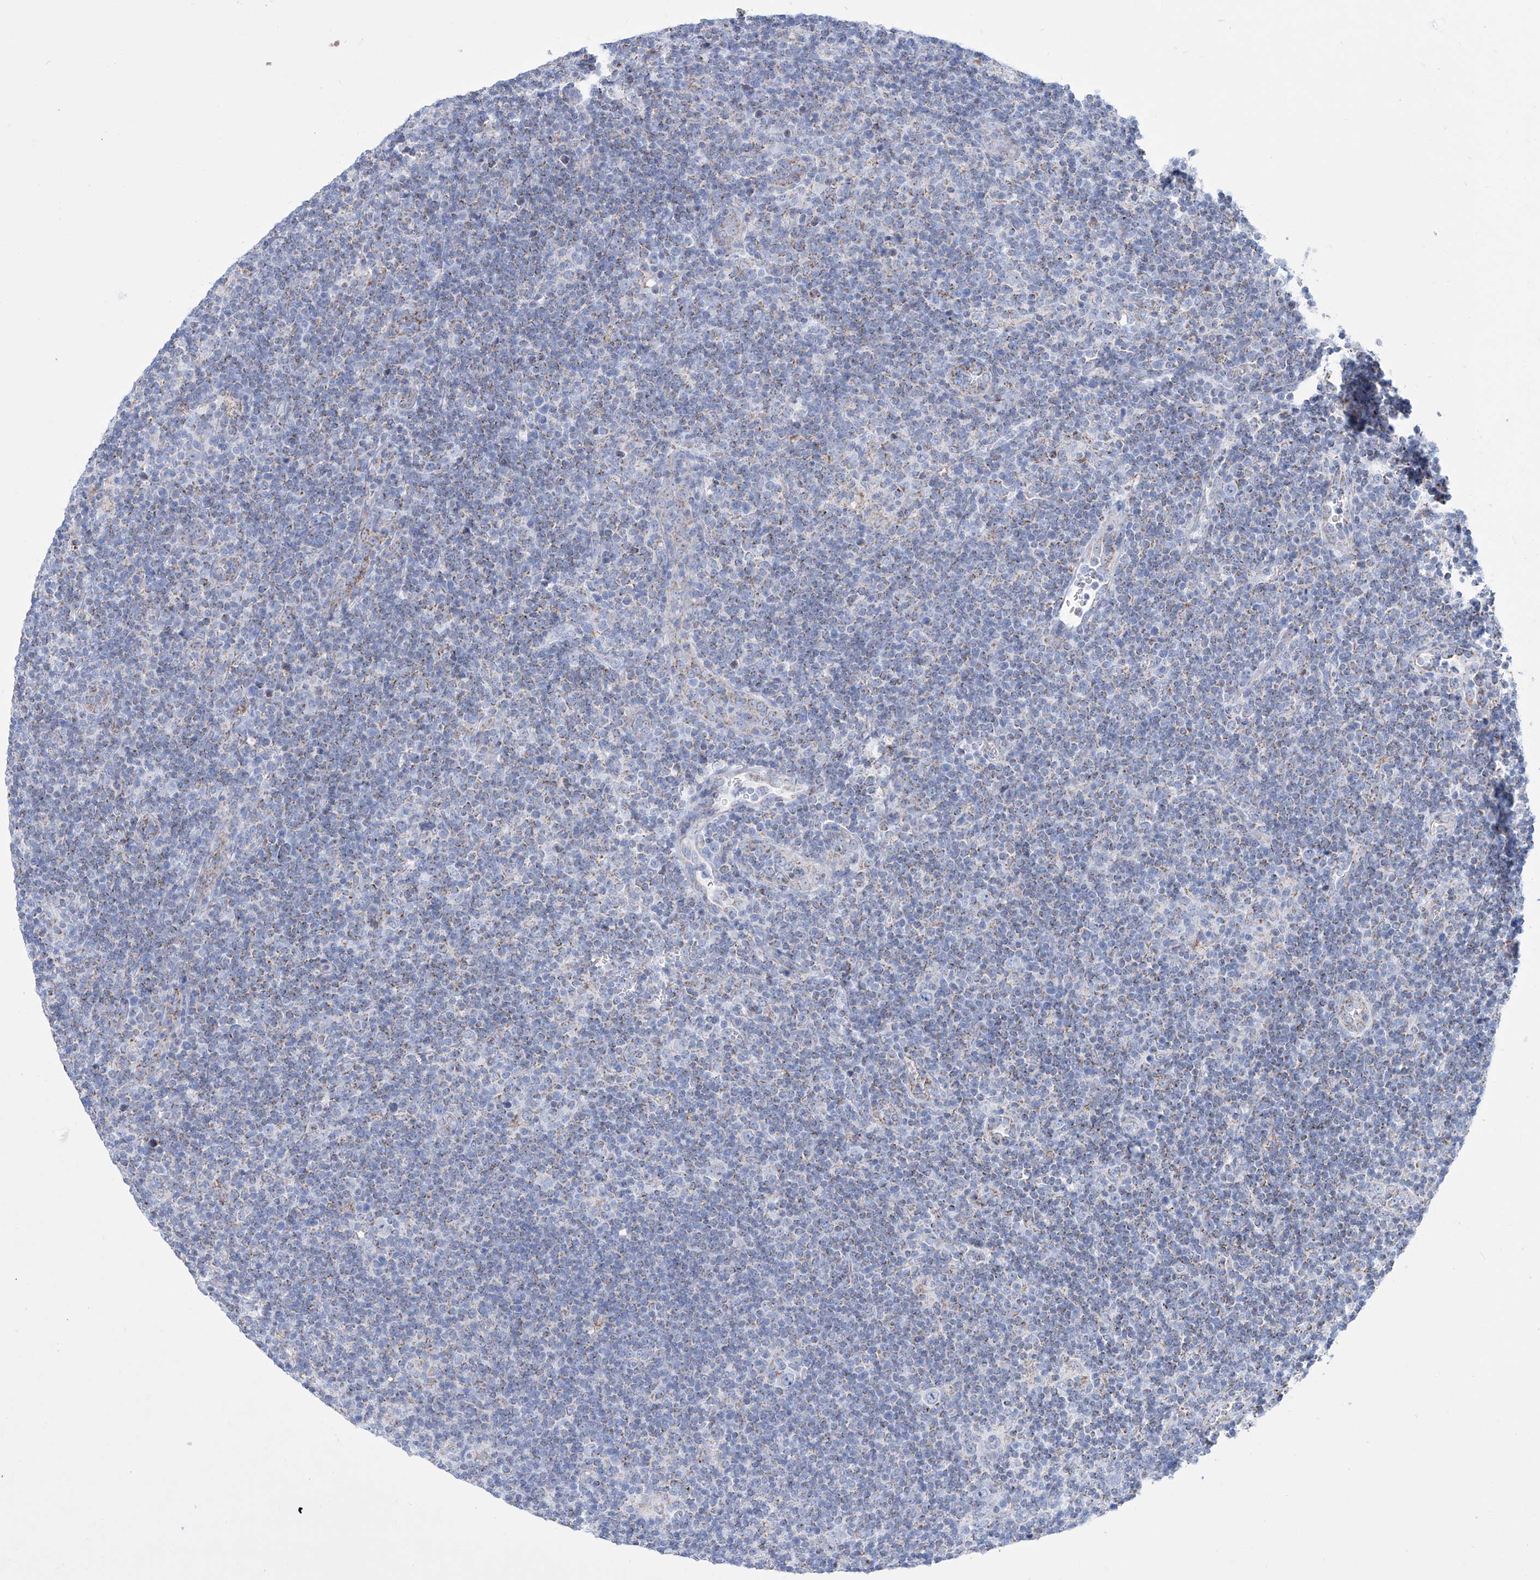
{"staining": {"intensity": "negative", "quantity": "none", "location": "none"}, "tissue": "lymphoma", "cell_type": "Tumor cells", "image_type": "cancer", "snomed": [{"axis": "morphology", "description": "Hodgkin's disease, NOS"}, {"axis": "topography", "description": "Lymph node"}], "caption": "Lymphoma stained for a protein using immunohistochemistry displays no staining tumor cells.", "gene": "ALDH6A1", "patient": {"sex": "female", "age": 57}}